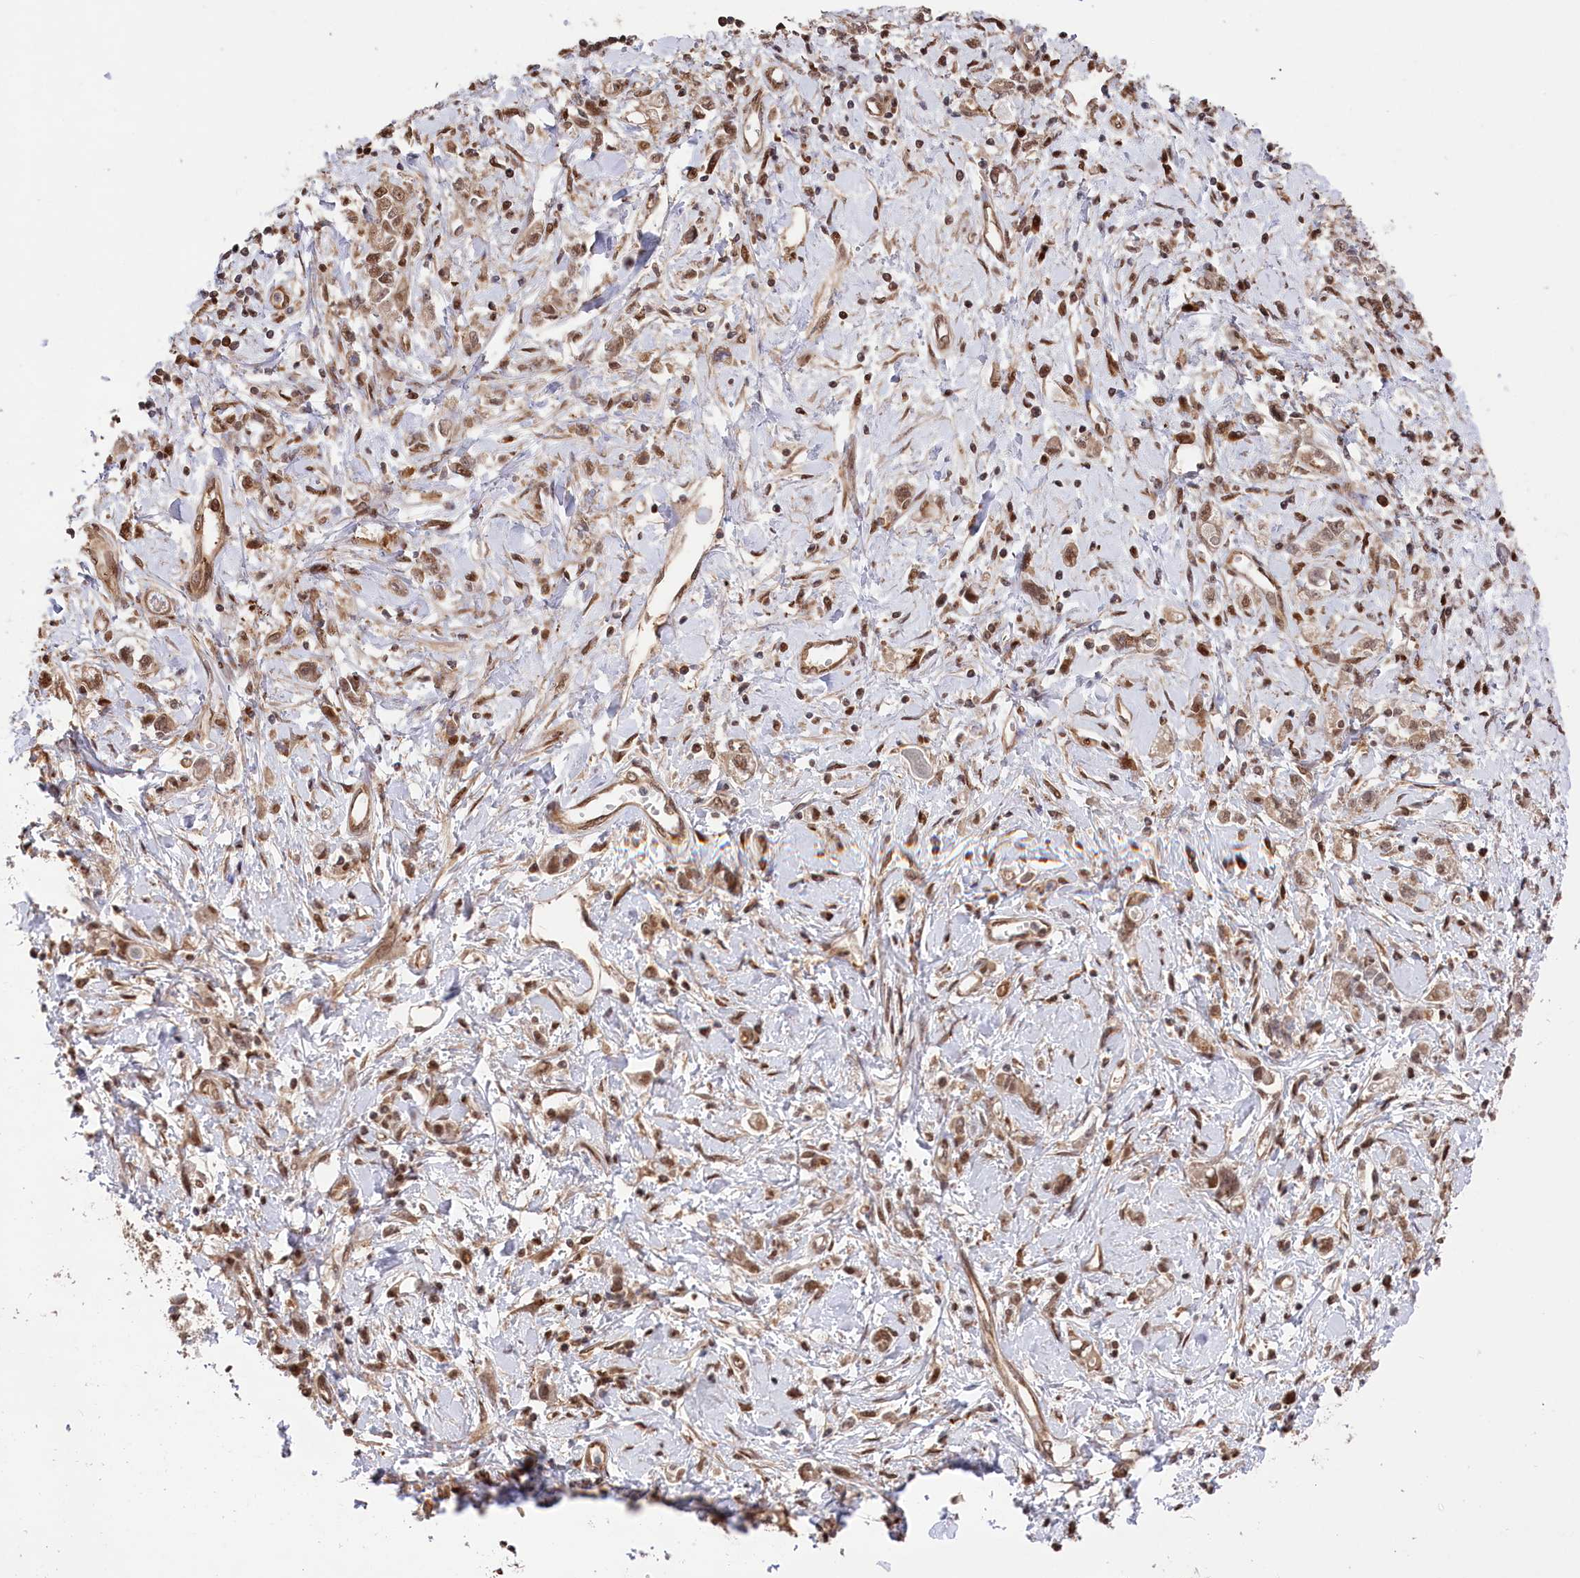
{"staining": {"intensity": "moderate", "quantity": ">75%", "location": "cytoplasmic/membranous,nuclear"}, "tissue": "stomach cancer", "cell_type": "Tumor cells", "image_type": "cancer", "snomed": [{"axis": "morphology", "description": "Adenocarcinoma, NOS"}, {"axis": "topography", "description": "Stomach"}], "caption": "This is an image of immunohistochemistry staining of adenocarcinoma (stomach), which shows moderate staining in the cytoplasmic/membranous and nuclear of tumor cells.", "gene": "PSMA1", "patient": {"sex": "female", "age": 76}}